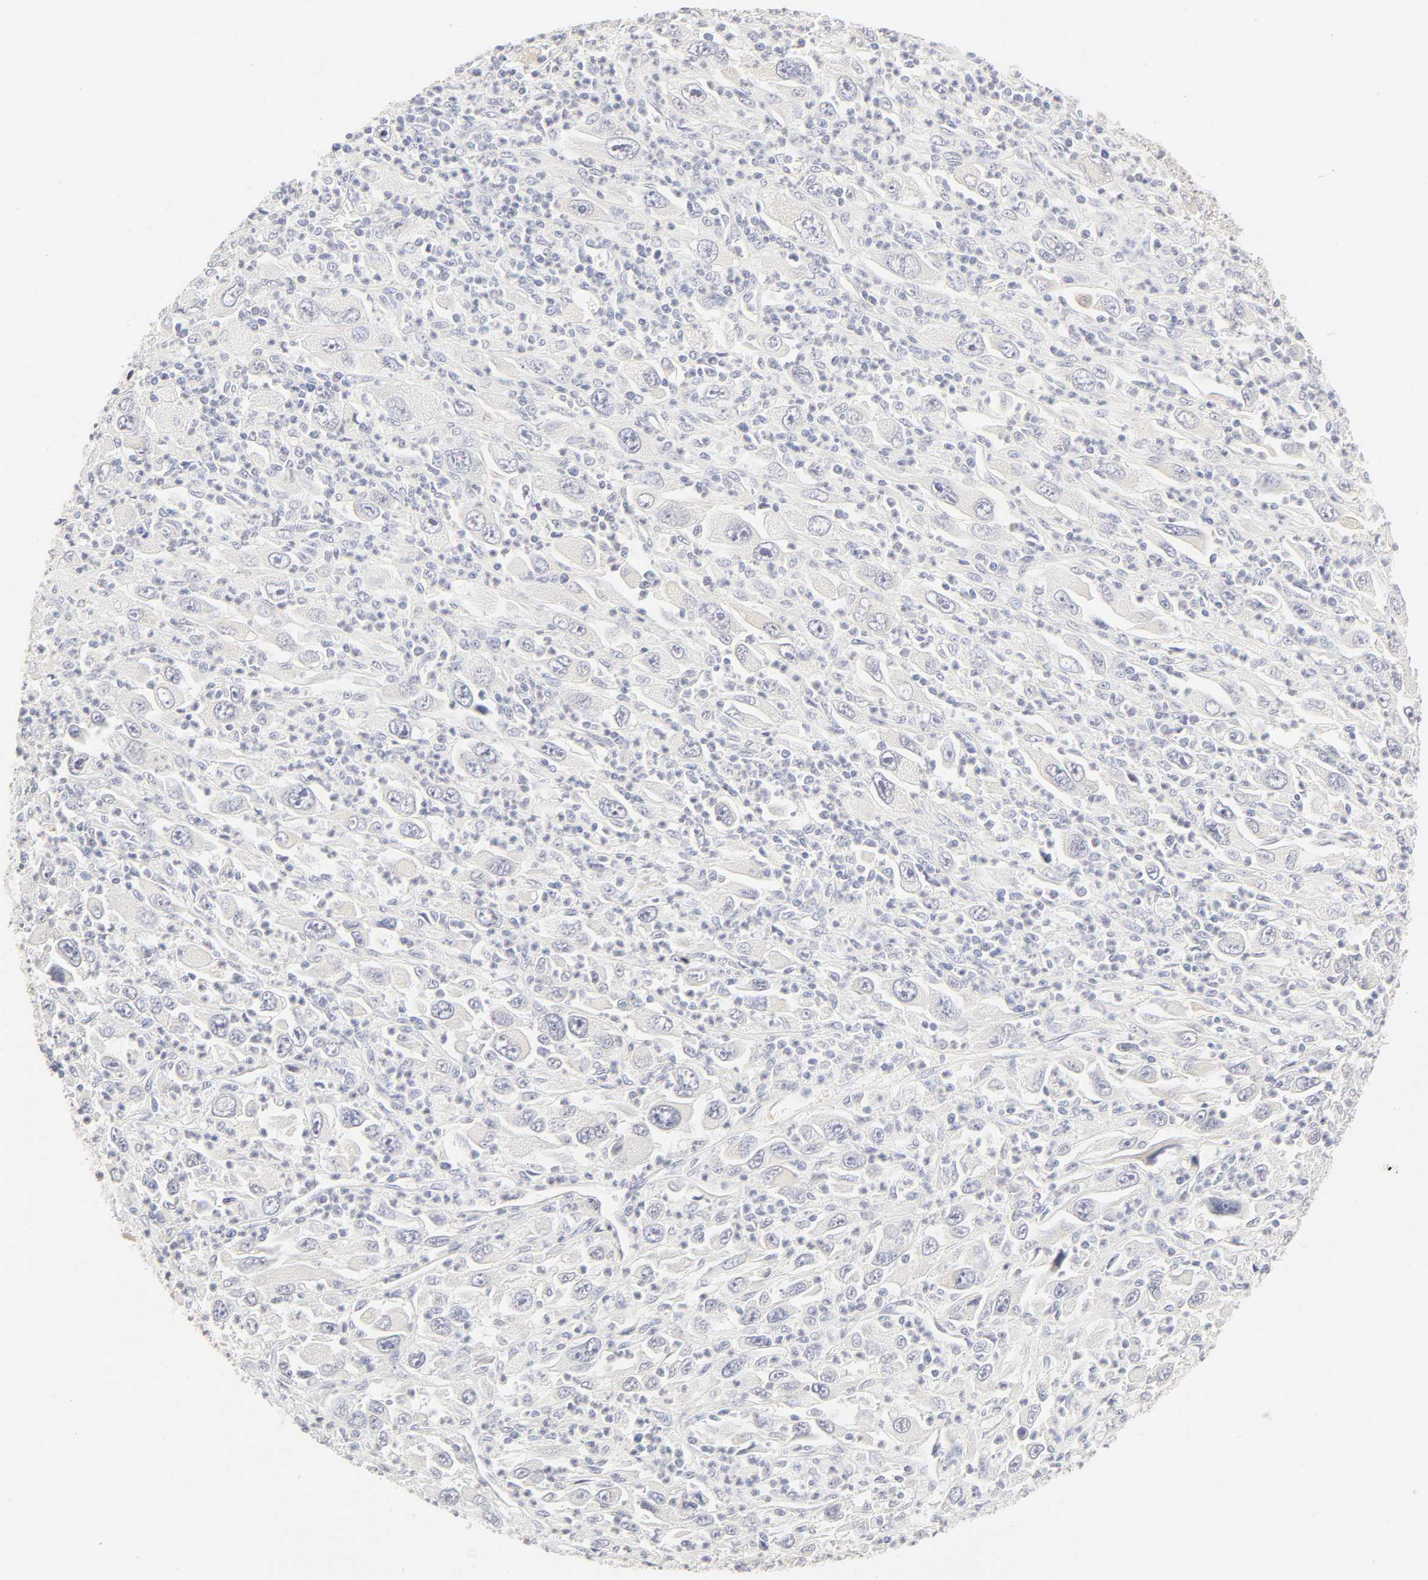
{"staining": {"intensity": "negative", "quantity": "none", "location": "none"}, "tissue": "melanoma", "cell_type": "Tumor cells", "image_type": "cancer", "snomed": [{"axis": "morphology", "description": "Malignant melanoma, Metastatic site"}, {"axis": "topography", "description": "Skin"}], "caption": "DAB immunohistochemical staining of malignant melanoma (metastatic site) displays no significant staining in tumor cells.", "gene": "CYP4B1", "patient": {"sex": "female", "age": 56}}